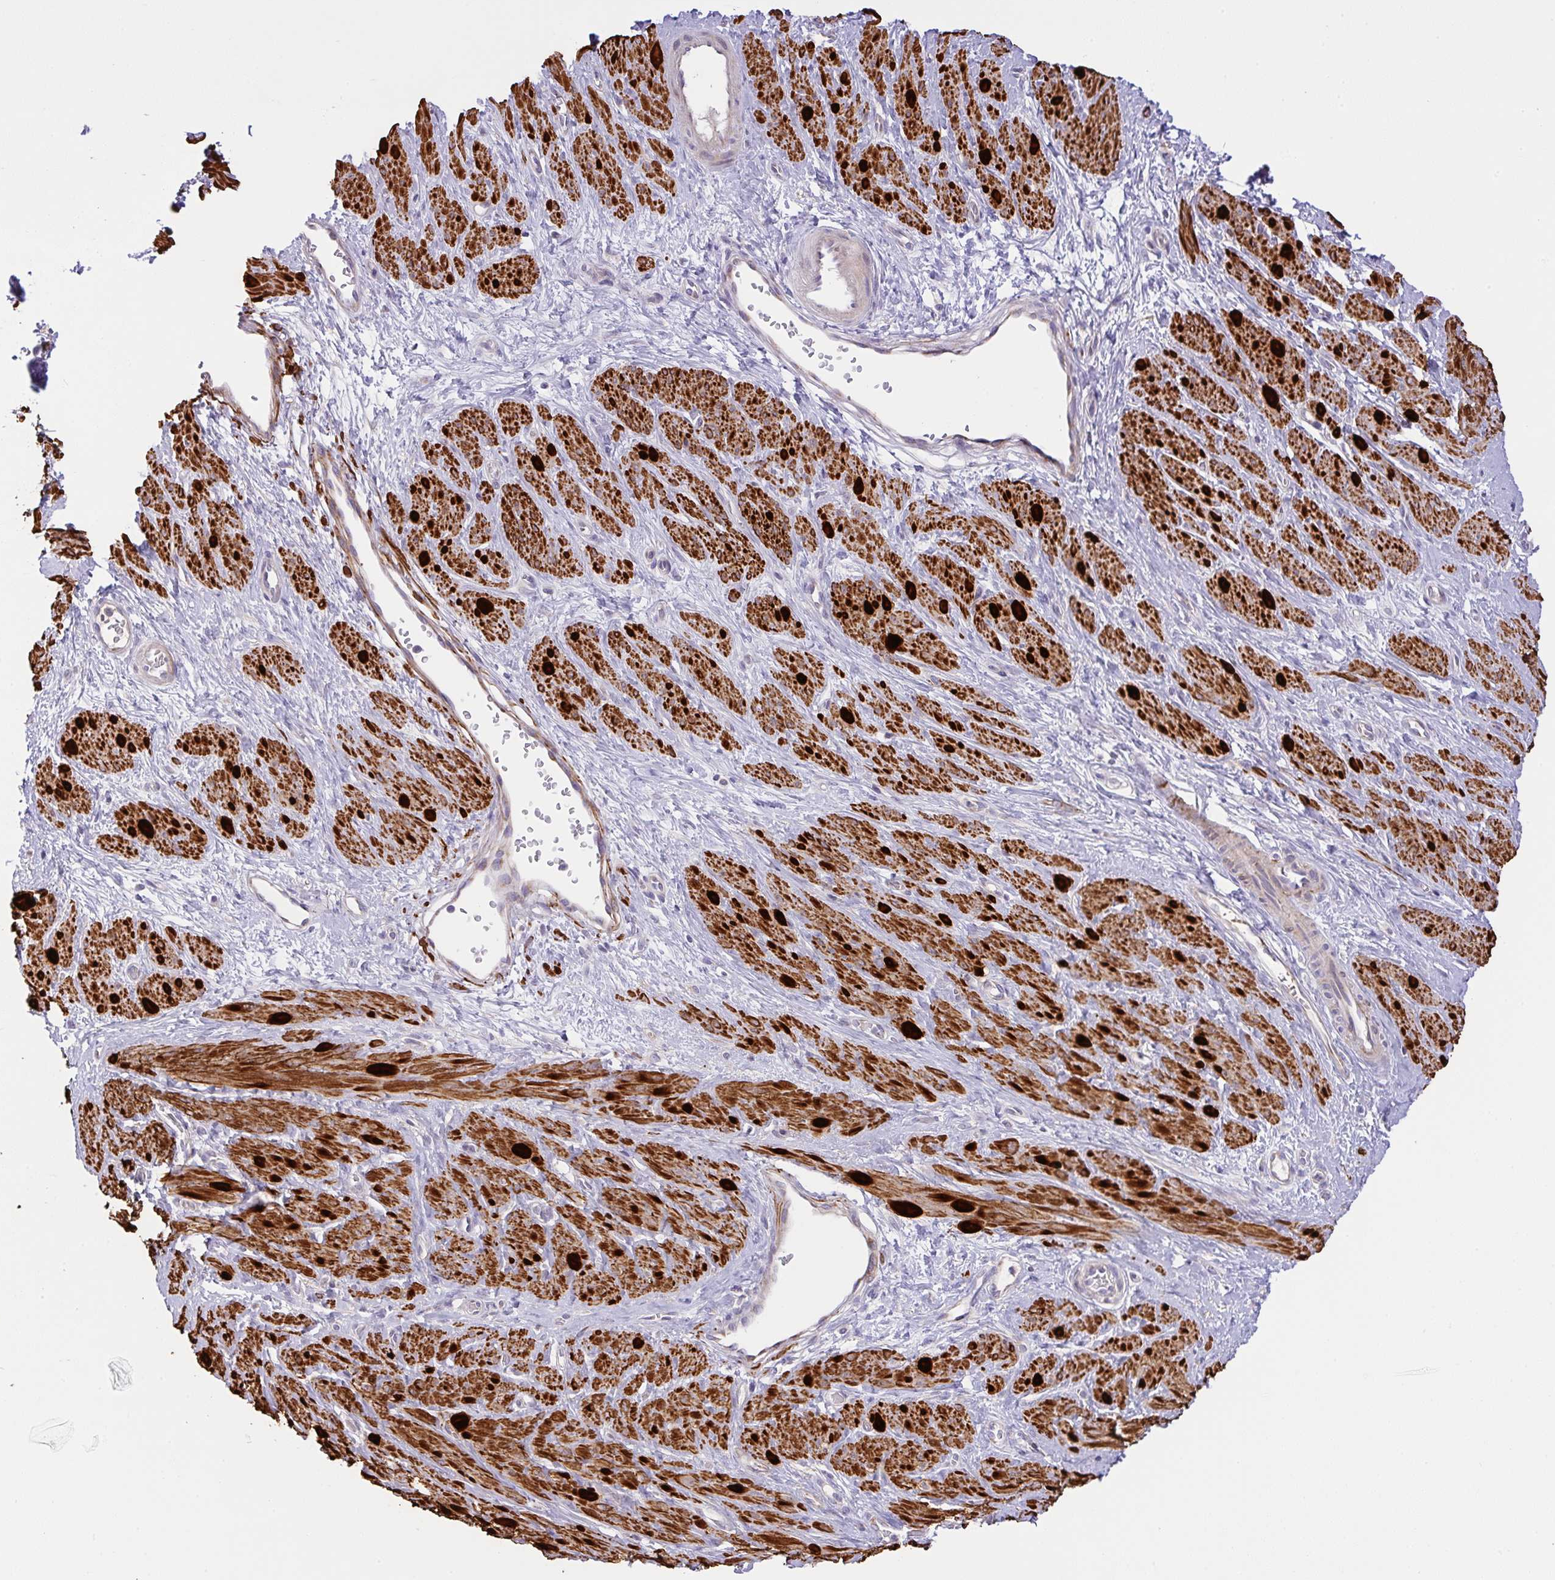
{"staining": {"intensity": "strong", "quantity": ">75%", "location": "cytoplasmic/membranous"}, "tissue": "smooth muscle", "cell_type": "Smooth muscle cells", "image_type": "normal", "snomed": [{"axis": "morphology", "description": "Normal tissue, NOS"}, {"axis": "topography", "description": "Smooth muscle"}, {"axis": "topography", "description": "Uterus"}], "caption": "Immunohistochemical staining of normal human smooth muscle demonstrates strong cytoplasmic/membranous protein staining in approximately >75% of smooth muscle cells. Immunohistochemistry (ihc) stains the protein of interest in brown and the nuclei are stained blue.", "gene": "CHDH", "patient": {"sex": "female", "age": 39}}